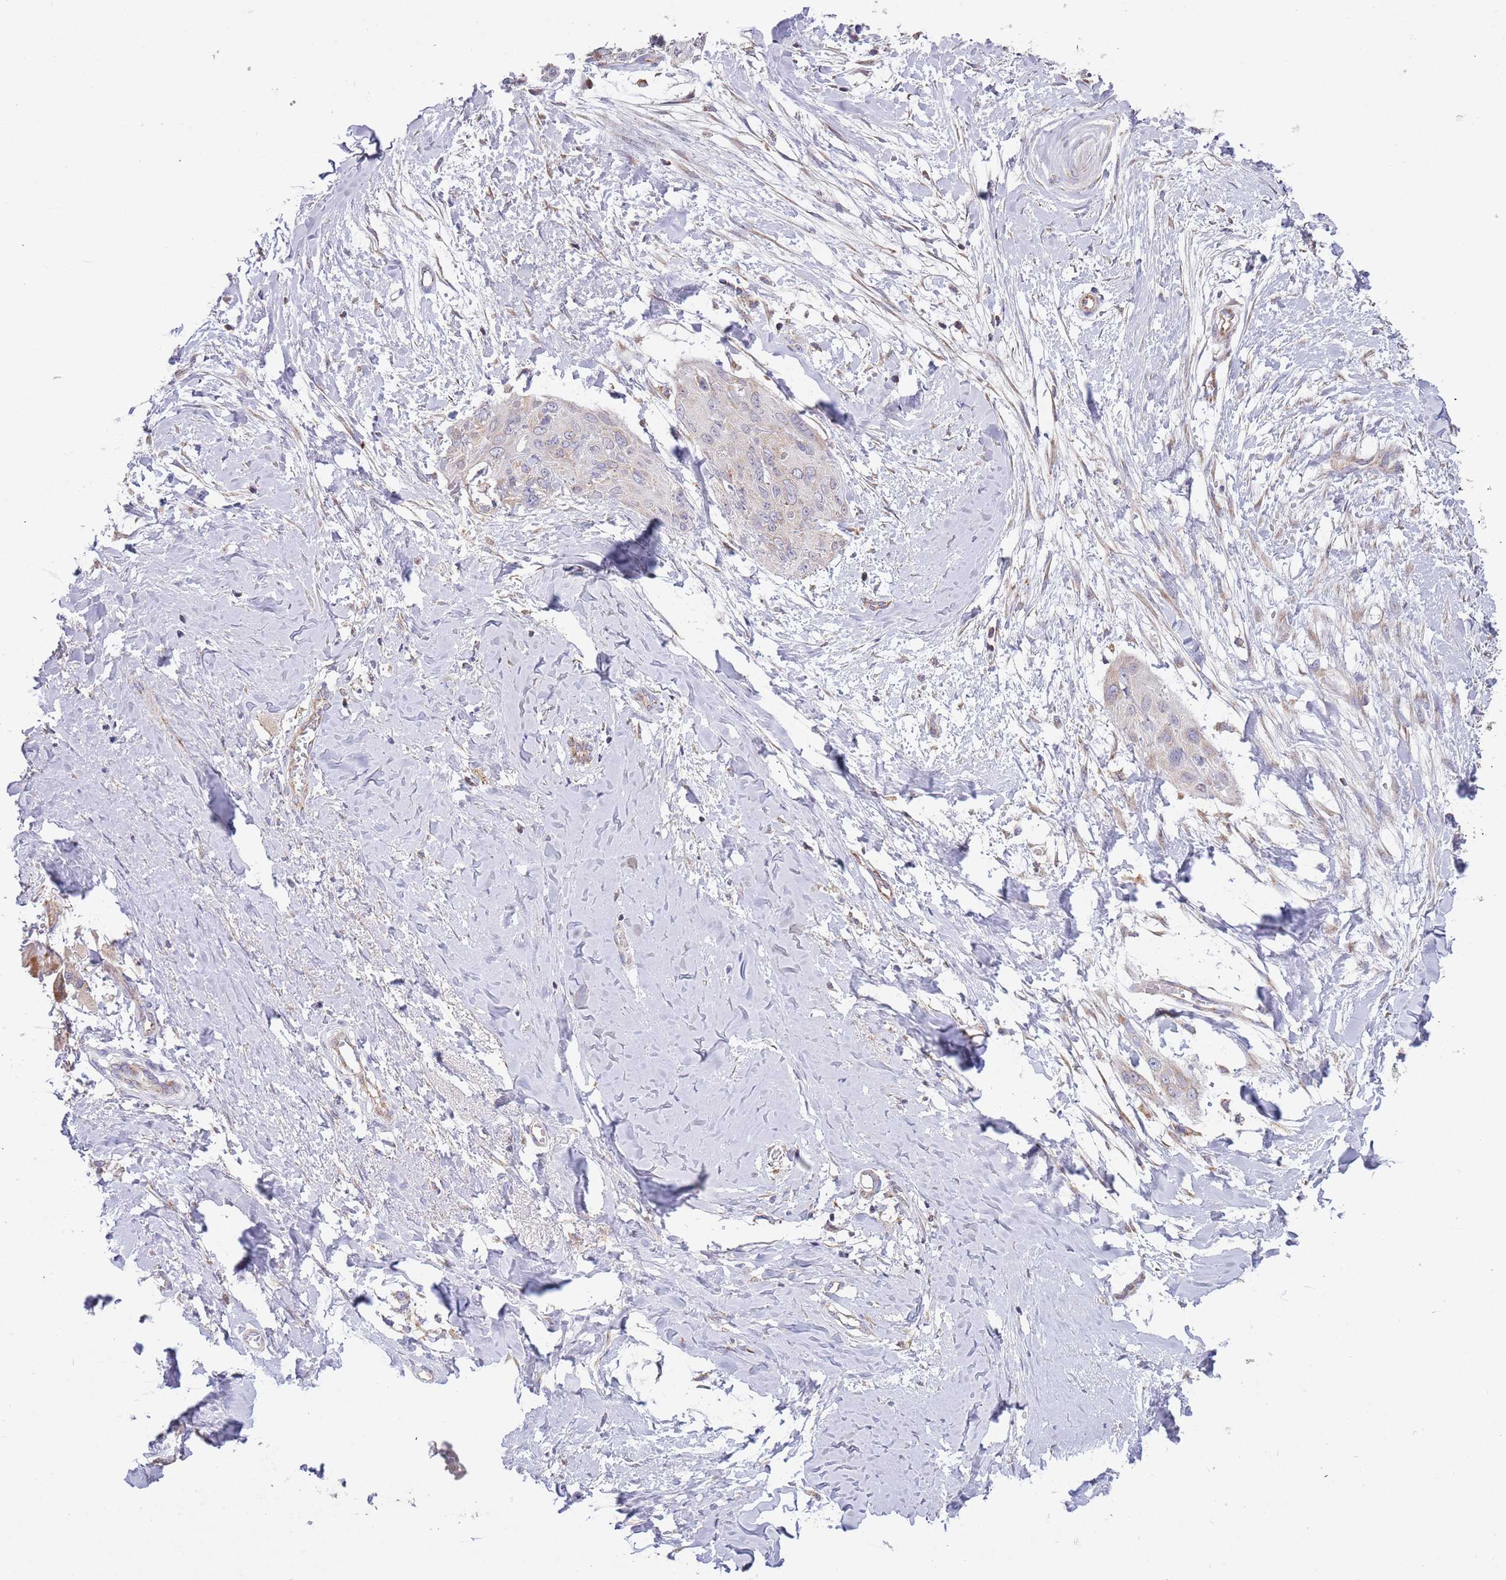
{"staining": {"intensity": "weak", "quantity": "<25%", "location": "cytoplasmic/membranous"}, "tissue": "skin cancer", "cell_type": "Tumor cells", "image_type": "cancer", "snomed": [{"axis": "morphology", "description": "Squamous cell carcinoma, NOS"}, {"axis": "topography", "description": "Skin"}, {"axis": "topography", "description": "Vulva"}], "caption": "Tumor cells are negative for protein expression in human squamous cell carcinoma (skin).", "gene": "IRS4", "patient": {"sex": "female", "age": 85}}